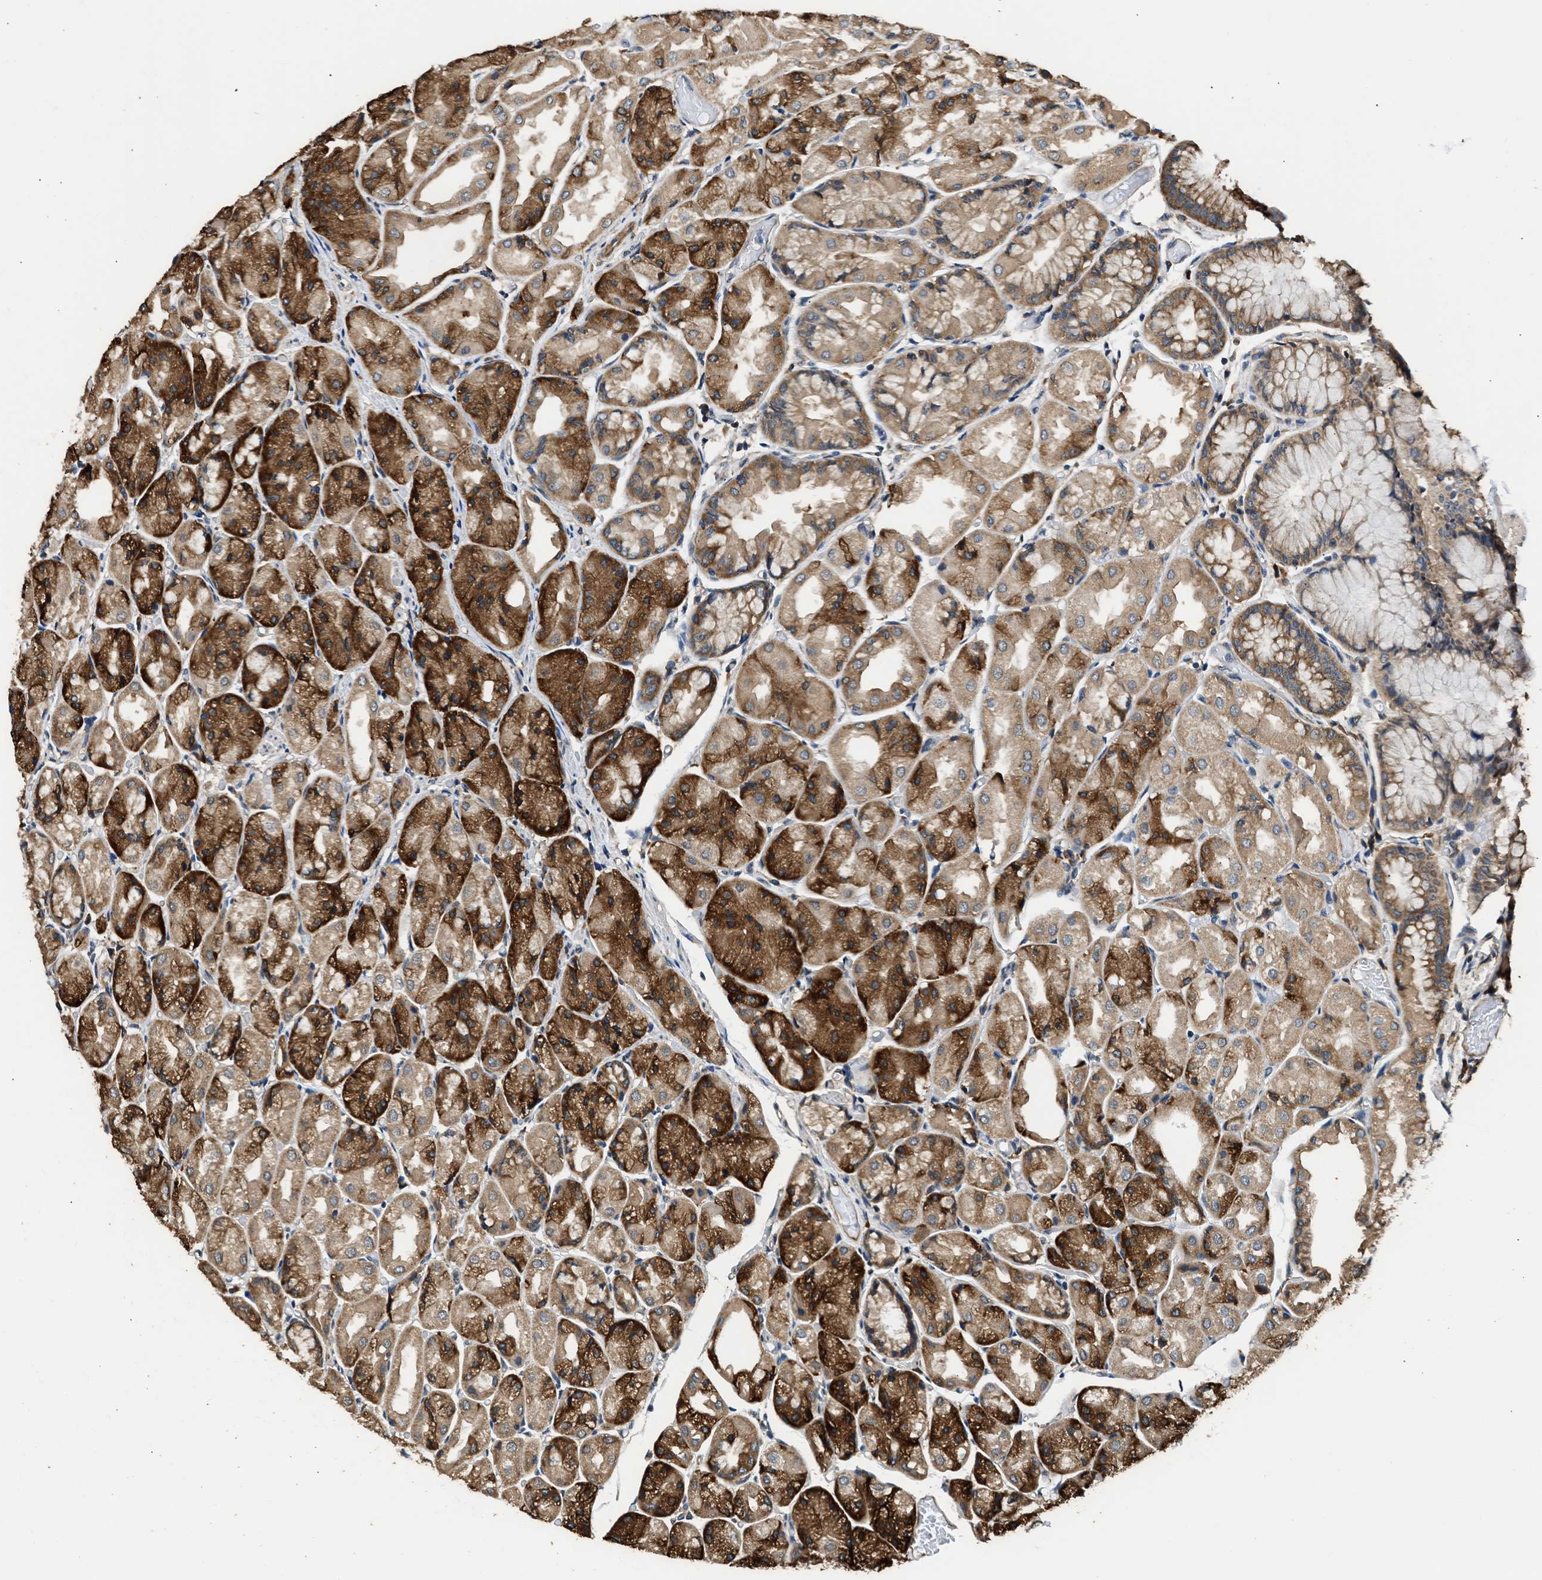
{"staining": {"intensity": "strong", "quantity": ">75%", "location": "cytoplasmic/membranous"}, "tissue": "stomach", "cell_type": "Glandular cells", "image_type": "normal", "snomed": [{"axis": "morphology", "description": "Normal tissue, NOS"}, {"axis": "topography", "description": "Stomach, upper"}], "caption": "IHC histopathology image of benign stomach stained for a protein (brown), which exhibits high levels of strong cytoplasmic/membranous positivity in about >75% of glandular cells.", "gene": "SLC36A4", "patient": {"sex": "male", "age": 72}}